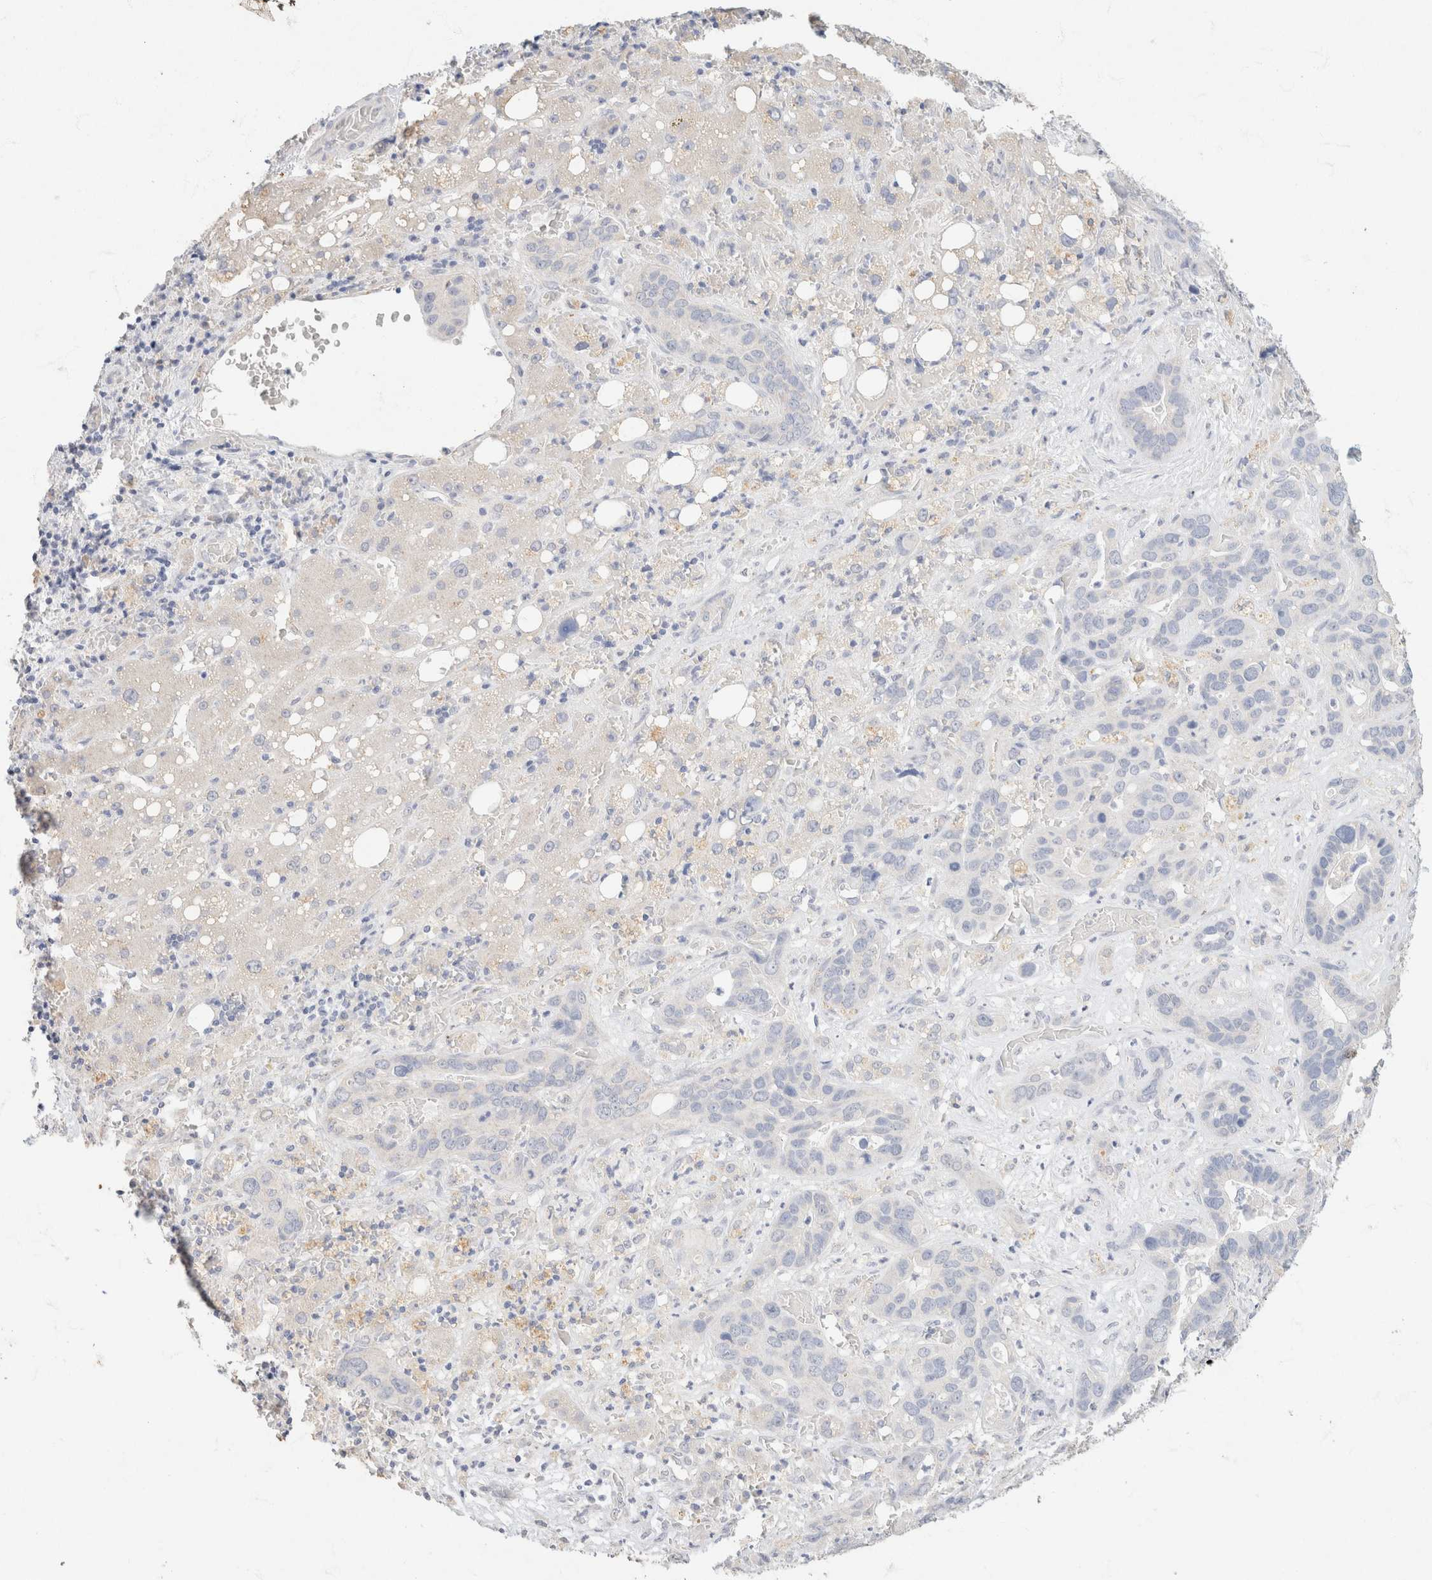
{"staining": {"intensity": "negative", "quantity": "none", "location": "none"}, "tissue": "liver cancer", "cell_type": "Tumor cells", "image_type": "cancer", "snomed": [{"axis": "morphology", "description": "Cholangiocarcinoma"}, {"axis": "topography", "description": "Liver"}], "caption": "Human liver cancer stained for a protein using IHC demonstrates no staining in tumor cells.", "gene": "CA12", "patient": {"sex": "female", "age": 65}}